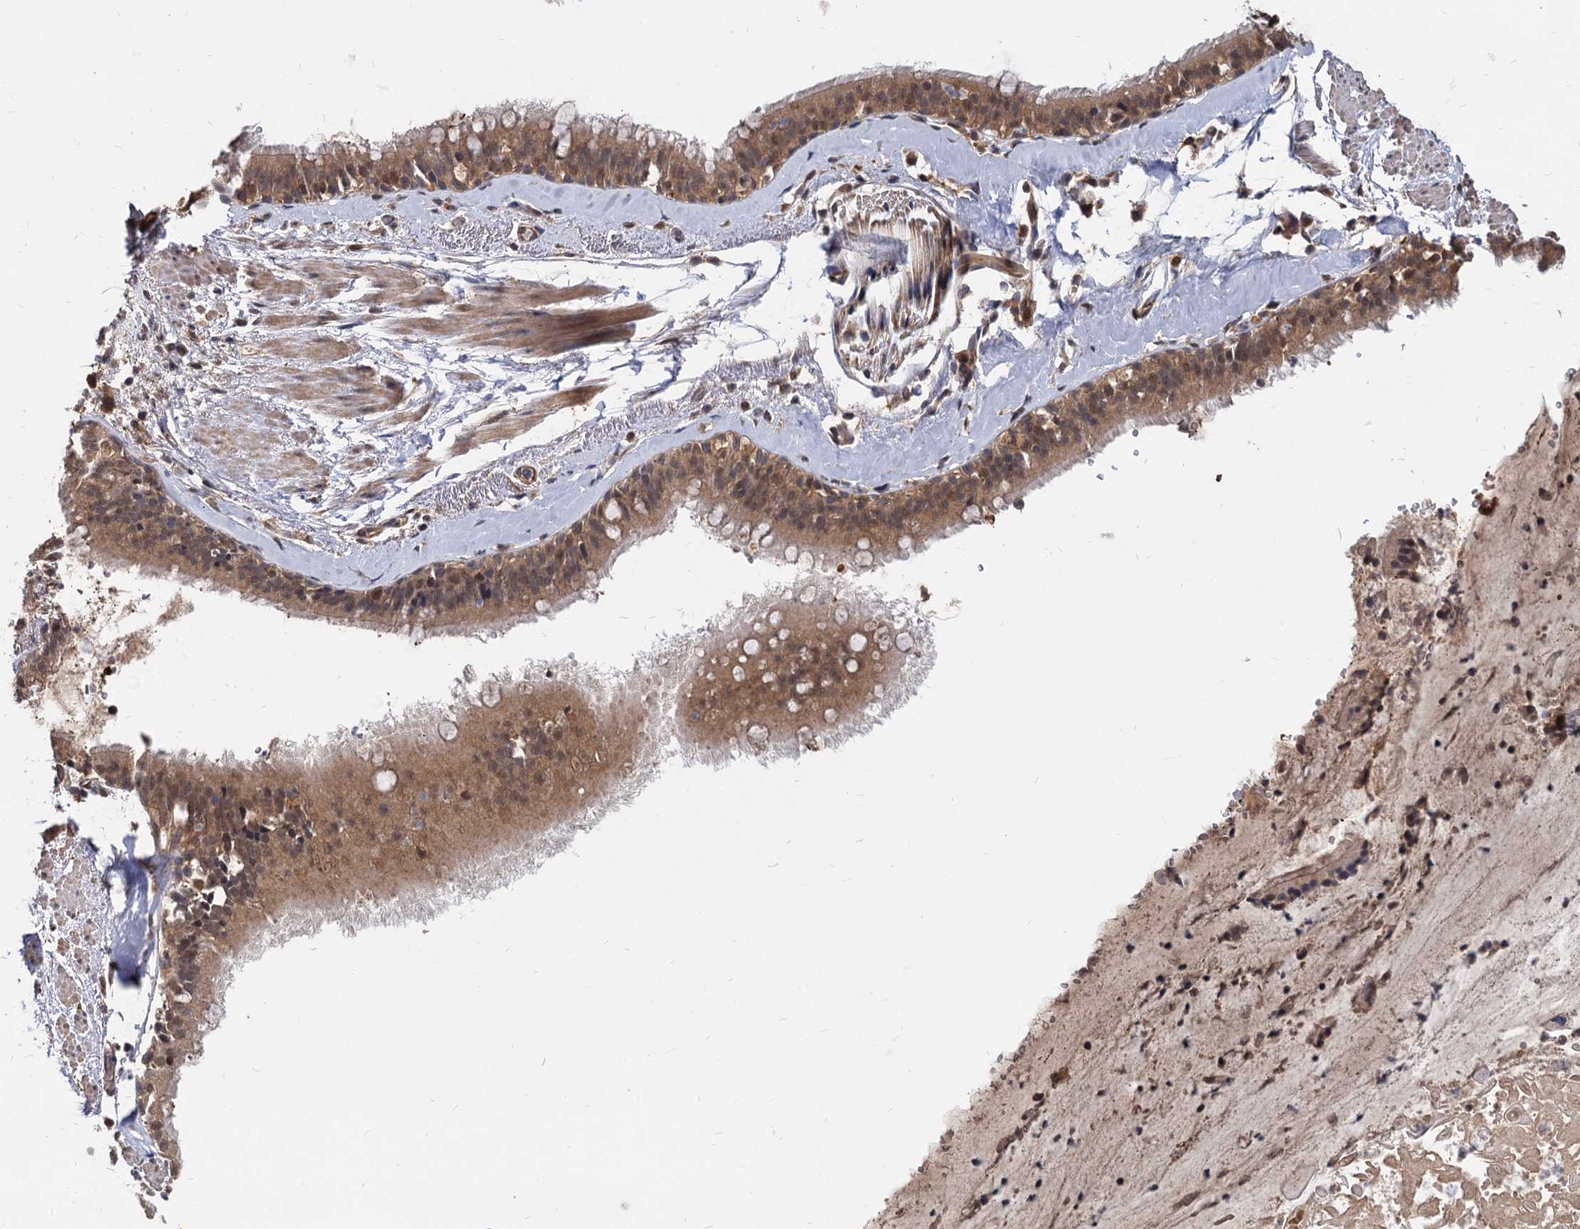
{"staining": {"intensity": "moderate", "quantity": ">75%", "location": "cytoplasmic/membranous"}, "tissue": "adipose tissue", "cell_type": "Adipocytes", "image_type": "normal", "snomed": [{"axis": "morphology", "description": "Normal tissue, NOS"}, {"axis": "topography", "description": "Lymph node"}, {"axis": "topography", "description": "Cartilage tissue"}, {"axis": "topography", "description": "Bronchus"}], "caption": "The histopathology image demonstrates a brown stain indicating the presence of a protein in the cytoplasmic/membranous of adipocytes in adipose tissue.", "gene": "PSMD4", "patient": {"sex": "male", "age": 63}}